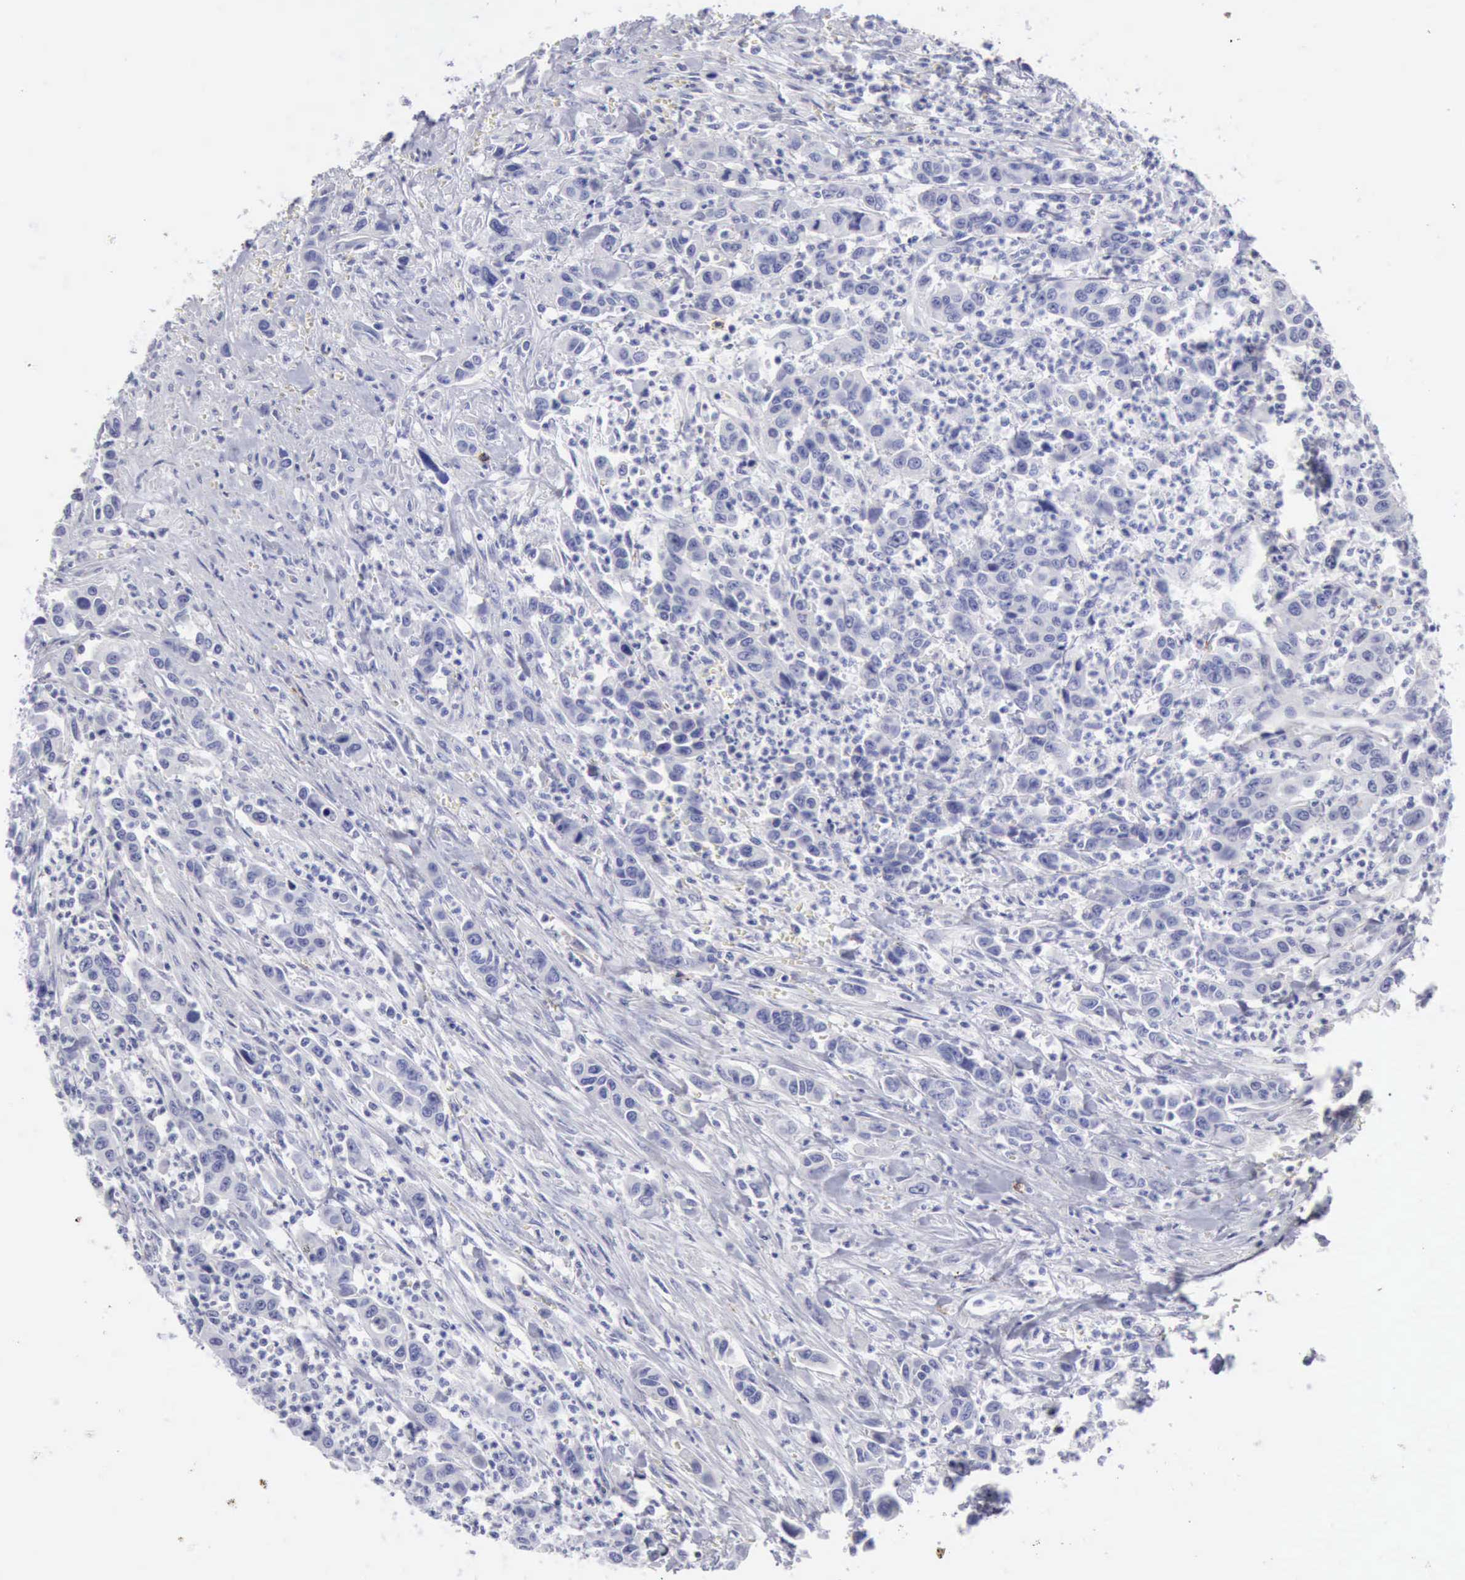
{"staining": {"intensity": "negative", "quantity": "none", "location": "none"}, "tissue": "urothelial cancer", "cell_type": "Tumor cells", "image_type": "cancer", "snomed": [{"axis": "morphology", "description": "Urothelial carcinoma, High grade"}, {"axis": "topography", "description": "Urinary bladder"}], "caption": "IHC of human urothelial cancer shows no staining in tumor cells. The staining is performed using DAB (3,3'-diaminobenzidine) brown chromogen with nuclei counter-stained in using hematoxylin.", "gene": "NCAM1", "patient": {"sex": "male", "age": 86}}